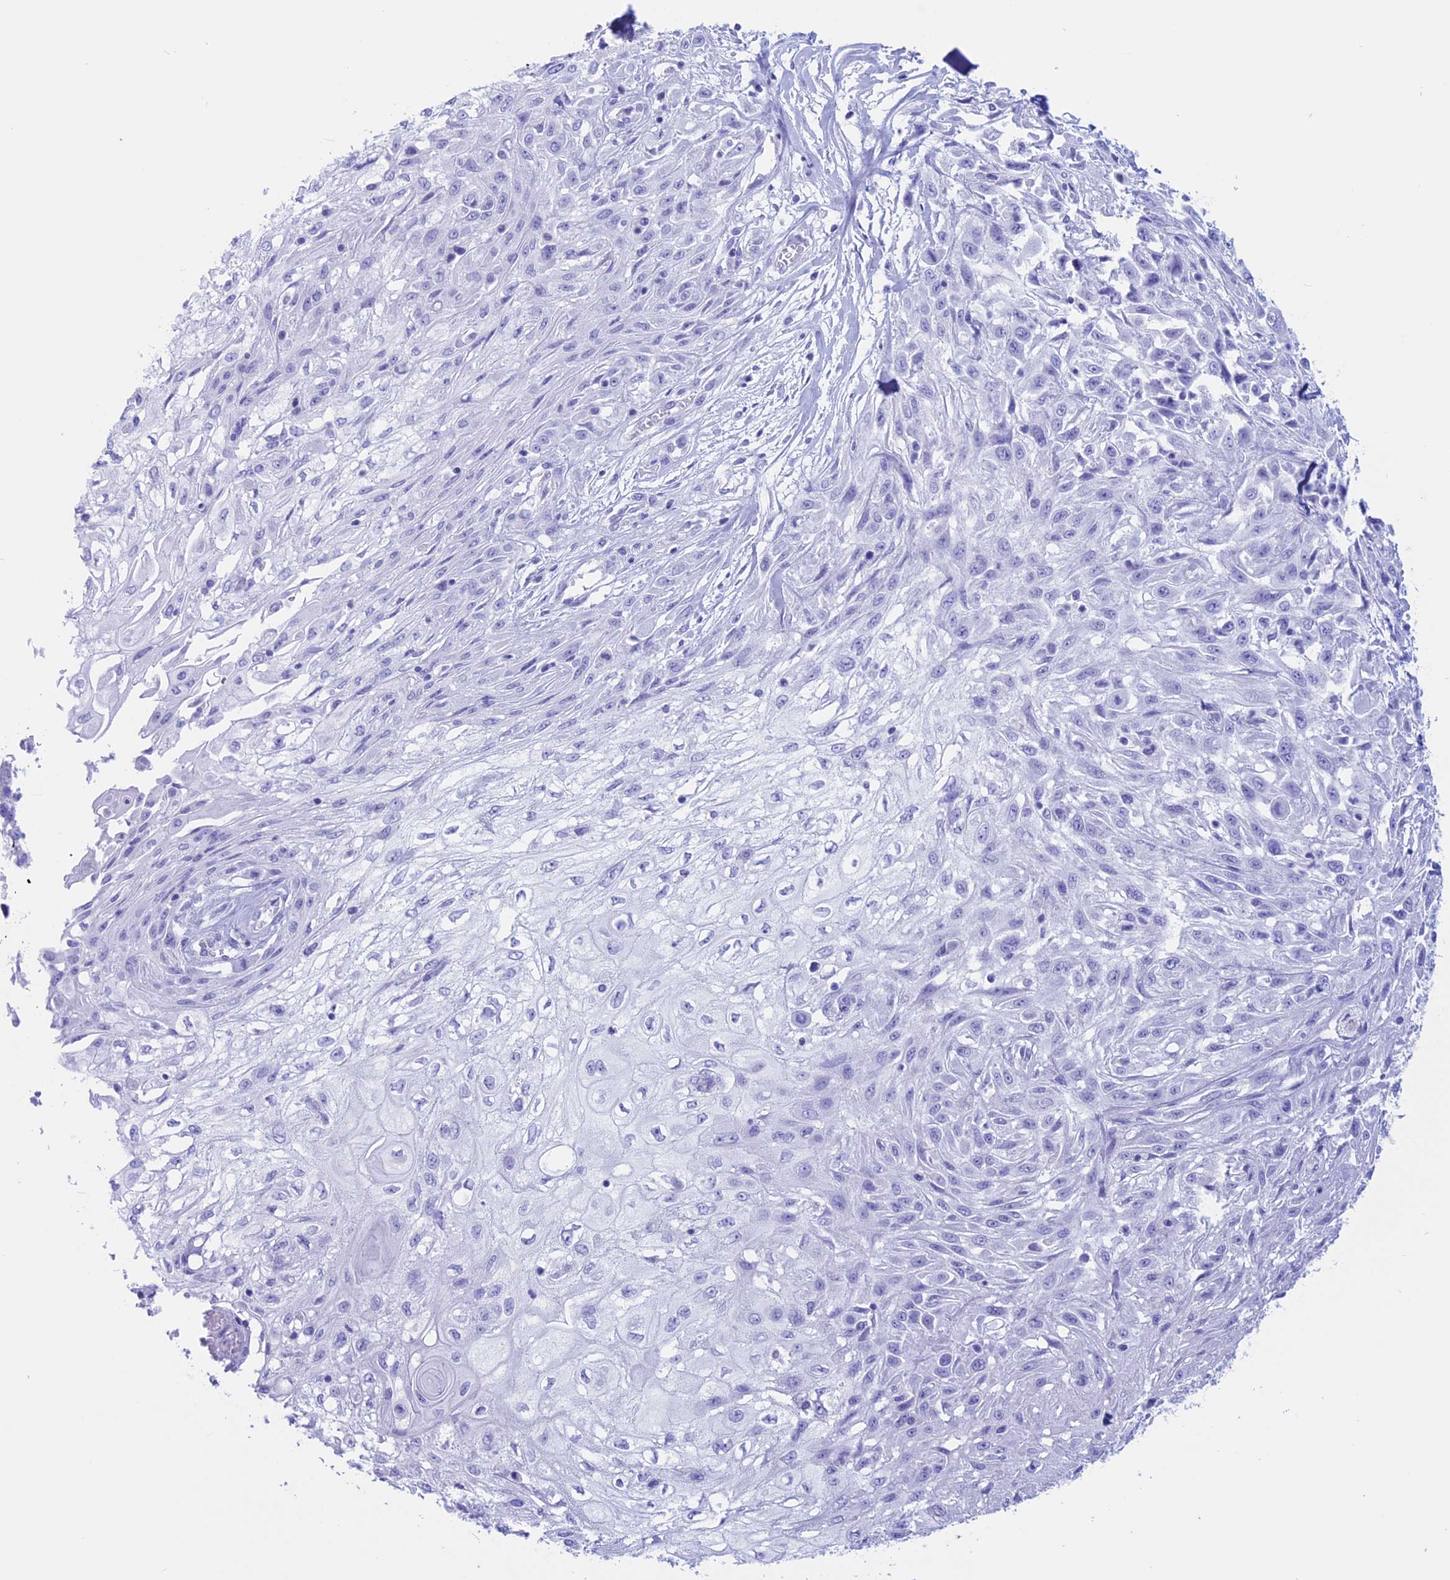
{"staining": {"intensity": "negative", "quantity": "none", "location": "none"}, "tissue": "skin cancer", "cell_type": "Tumor cells", "image_type": "cancer", "snomed": [{"axis": "morphology", "description": "Squamous cell carcinoma, NOS"}, {"axis": "morphology", "description": "Squamous cell carcinoma, metastatic, NOS"}, {"axis": "topography", "description": "Skin"}, {"axis": "topography", "description": "Lymph node"}], "caption": "Protein analysis of metastatic squamous cell carcinoma (skin) reveals no significant positivity in tumor cells. (DAB (3,3'-diaminobenzidine) IHC with hematoxylin counter stain).", "gene": "RP1", "patient": {"sex": "male", "age": 75}}